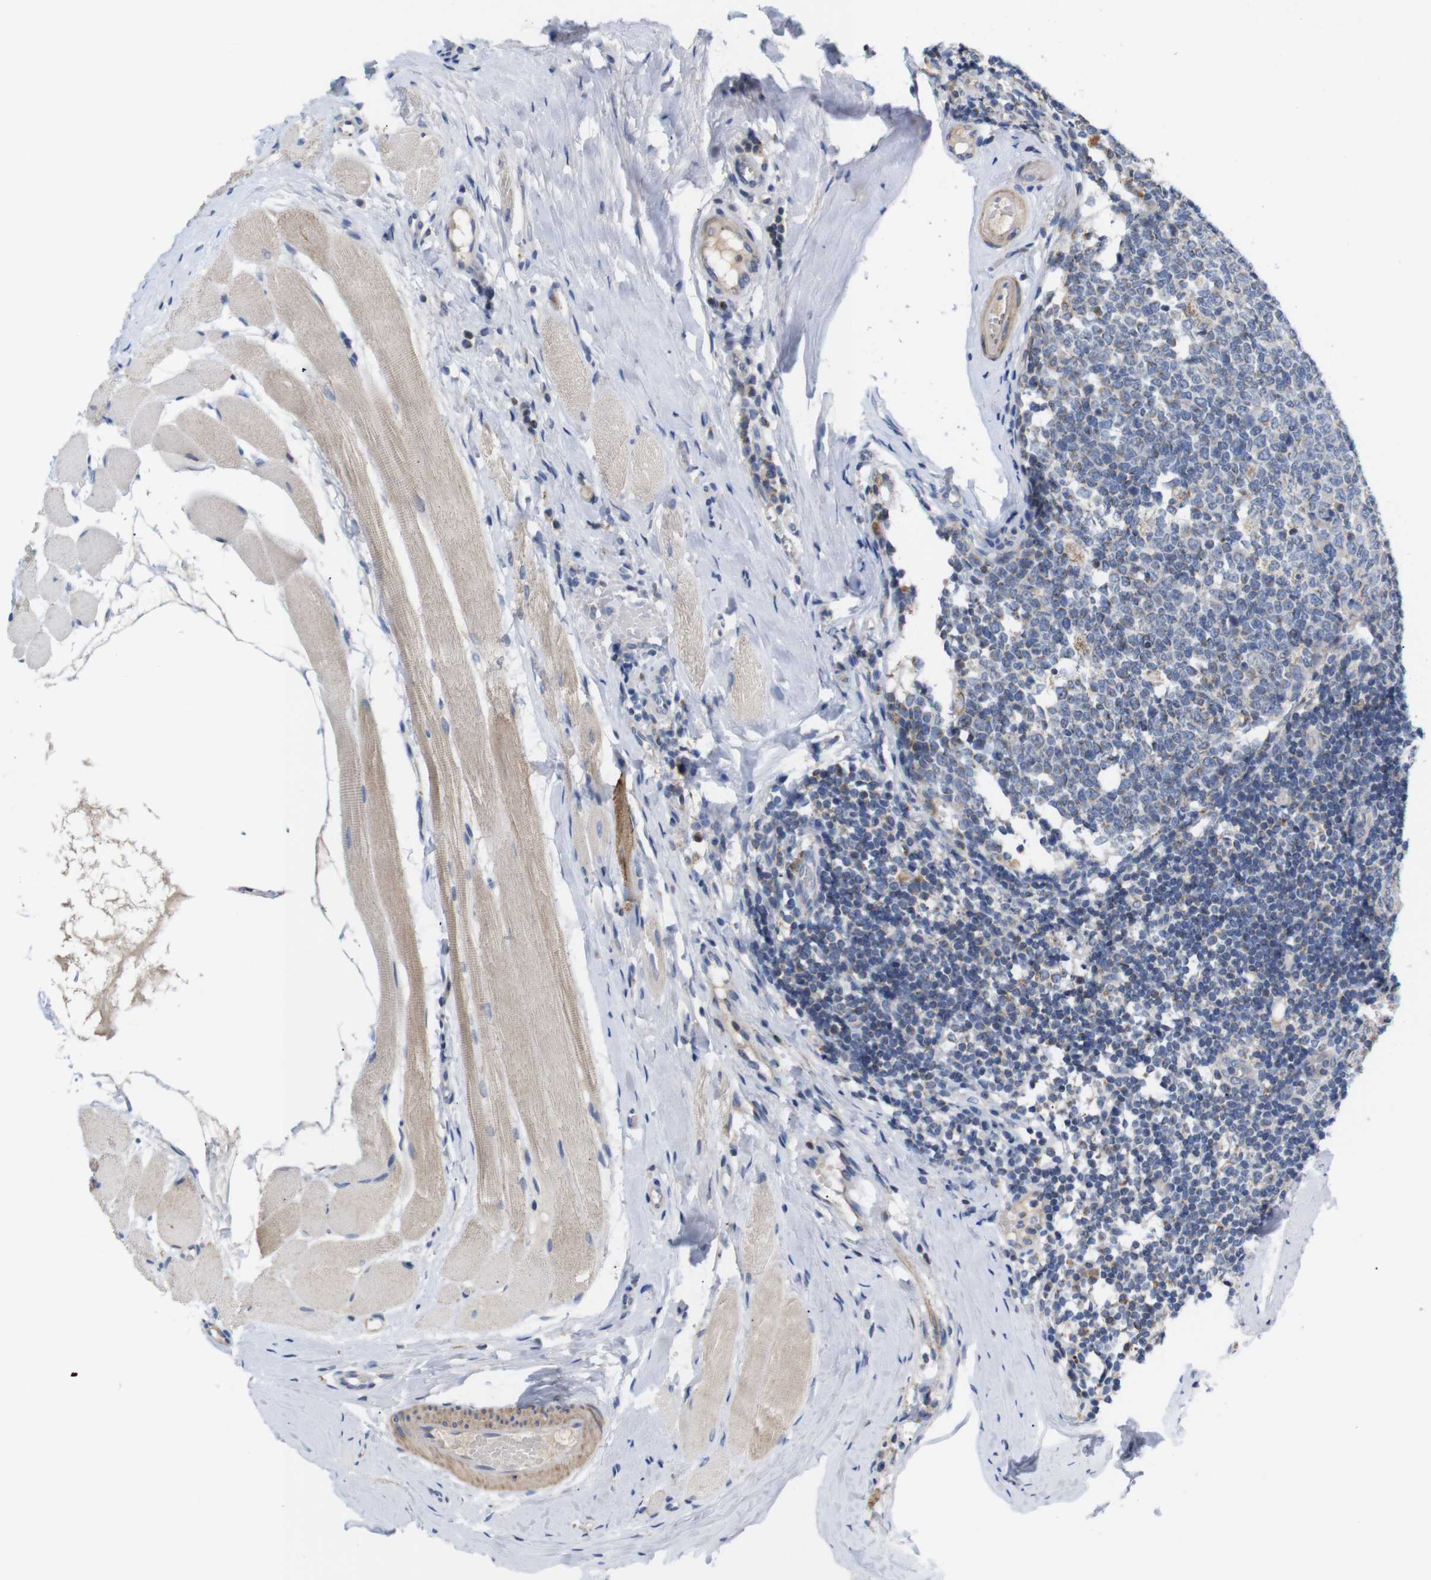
{"staining": {"intensity": "weak", "quantity": "<25%", "location": "cytoplasmic/membranous"}, "tissue": "tonsil", "cell_type": "Germinal center cells", "image_type": "normal", "snomed": [{"axis": "morphology", "description": "Normal tissue, NOS"}, {"axis": "topography", "description": "Tonsil"}], "caption": "Tonsil was stained to show a protein in brown. There is no significant expression in germinal center cells.", "gene": "LRRC55", "patient": {"sex": "female", "age": 19}}